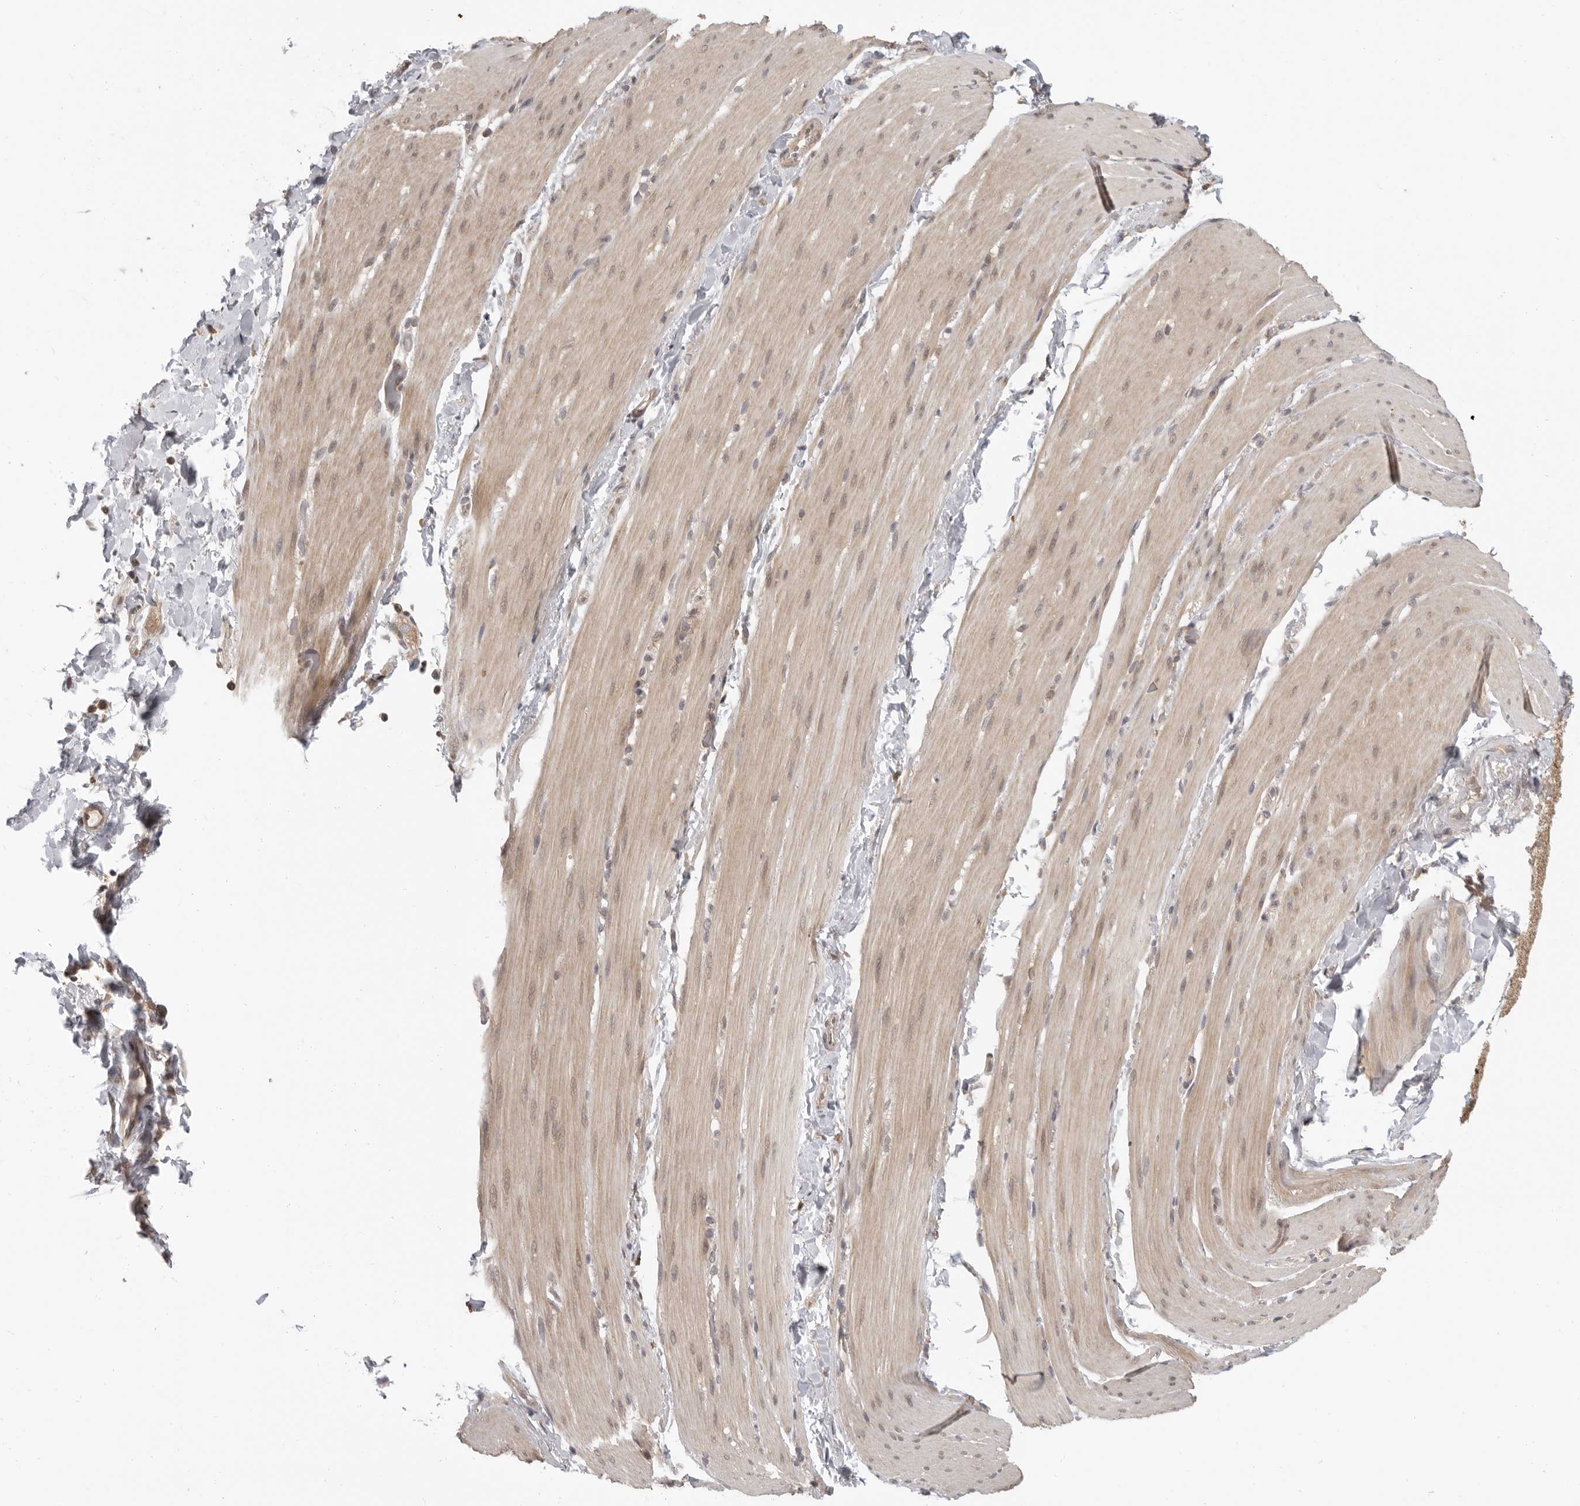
{"staining": {"intensity": "weak", "quantity": "<25%", "location": "cytoplasmic/membranous,nuclear"}, "tissue": "smooth muscle", "cell_type": "Smooth muscle cells", "image_type": "normal", "snomed": [{"axis": "morphology", "description": "Normal tissue, NOS"}, {"axis": "topography", "description": "Smooth muscle"}, {"axis": "topography", "description": "Small intestine"}], "caption": "IHC of unremarkable smooth muscle exhibits no positivity in smooth muscle cells.", "gene": "PRRC2A", "patient": {"sex": "female", "age": 84}}